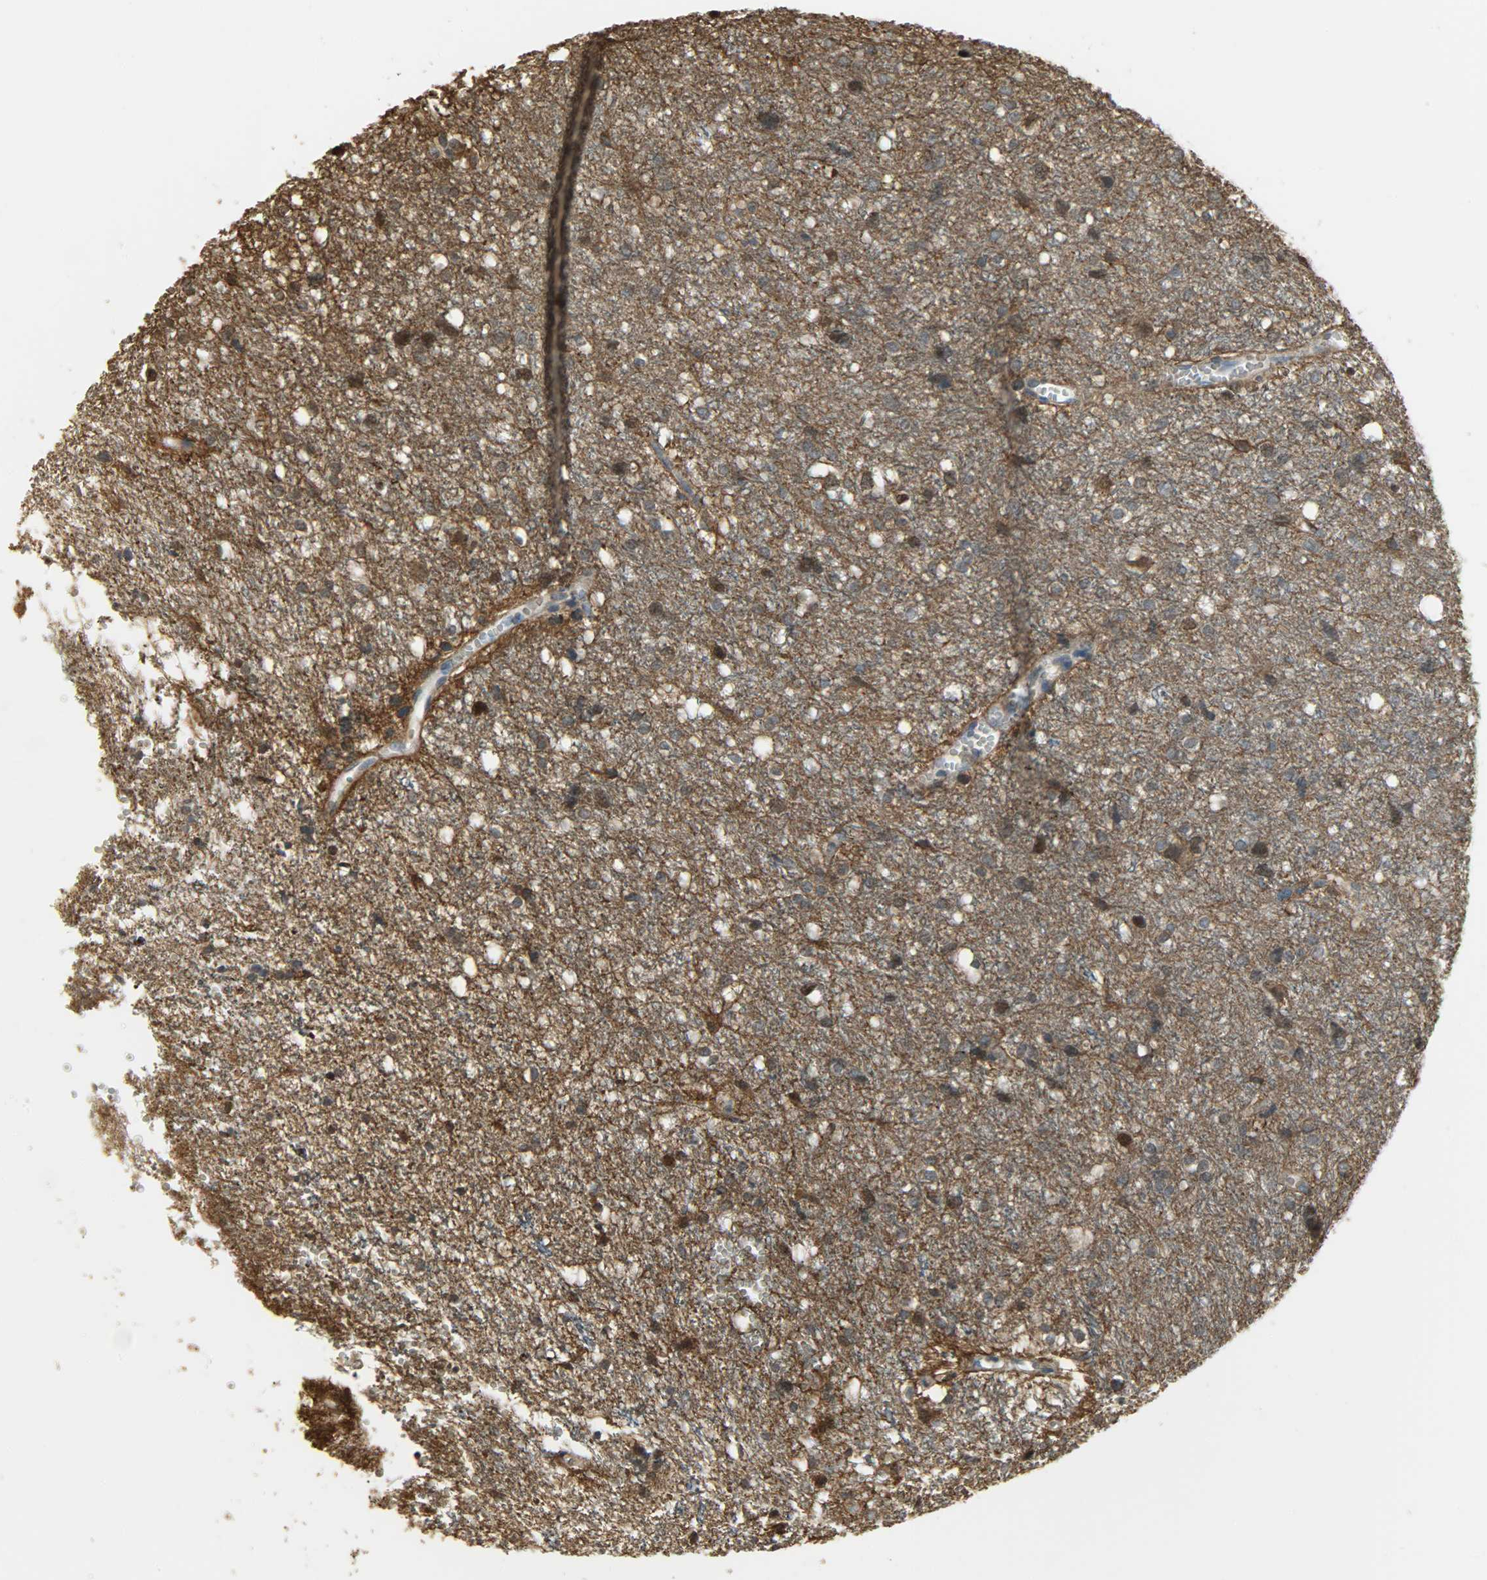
{"staining": {"intensity": "strong", "quantity": "25%-75%", "location": "cytoplasmic/membranous,nuclear"}, "tissue": "glioma", "cell_type": "Tumor cells", "image_type": "cancer", "snomed": [{"axis": "morphology", "description": "Glioma, malignant, High grade"}, {"axis": "topography", "description": "Brain"}], "caption": "Glioma stained for a protein (brown) demonstrates strong cytoplasmic/membranous and nuclear positive positivity in approximately 25%-75% of tumor cells.", "gene": "LDHB", "patient": {"sex": "female", "age": 59}}